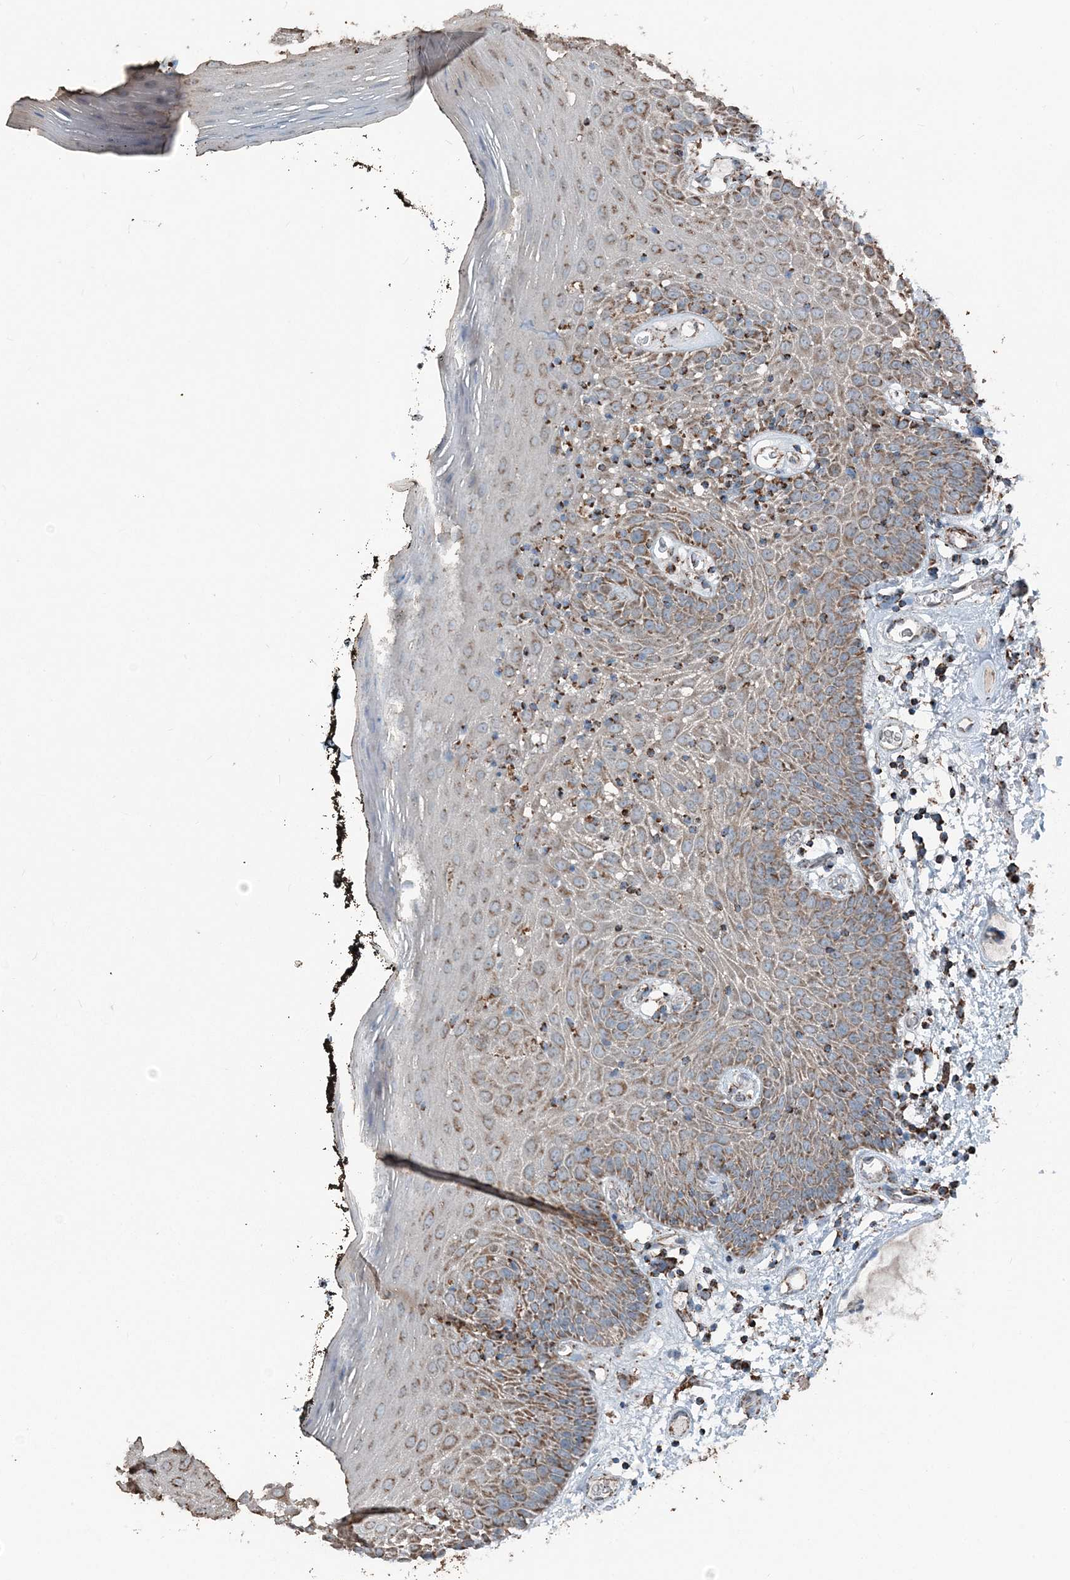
{"staining": {"intensity": "moderate", "quantity": ">75%", "location": "cytoplasmic/membranous"}, "tissue": "oral mucosa", "cell_type": "Squamous epithelial cells", "image_type": "normal", "snomed": [{"axis": "morphology", "description": "Normal tissue, NOS"}, {"axis": "topography", "description": "Oral tissue"}], "caption": "The micrograph displays staining of normal oral mucosa, revealing moderate cytoplasmic/membranous protein staining (brown color) within squamous epithelial cells.", "gene": "SUCLG1", "patient": {"sex": "male", "age": 74}}